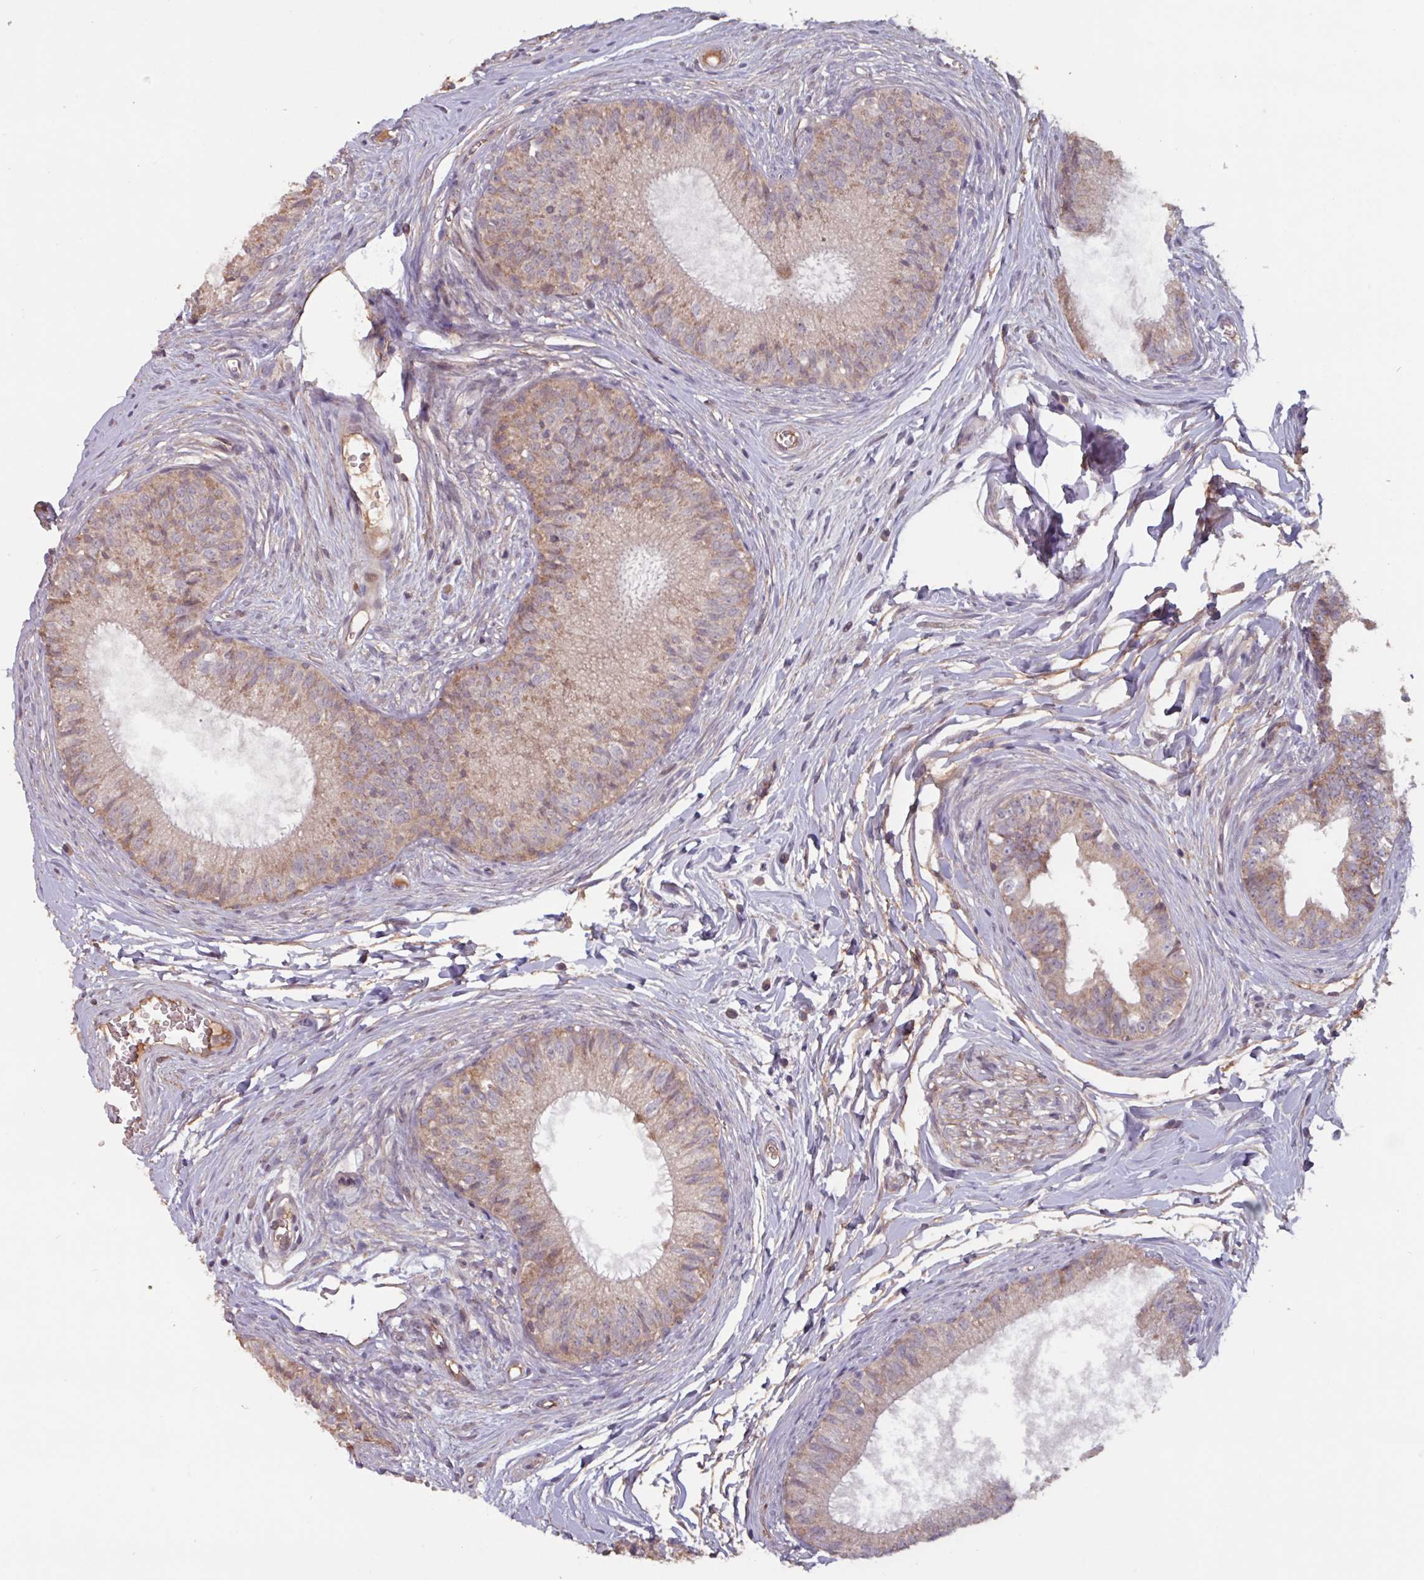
{"staining": {"intensity": "weak", "quantity": ">75%", "location": "cytoplasmic/membranous"}, "tissue": "epididymis", "cell_type": "Glandular cells", "image_type": "normal", "snomed": [{"axis": "morphology", "description": "Normal tissue, NOS"}, {"axis": "topography", "description": "Epididymis"}], "caption": "Weak cytoplasmic/membranous positivity is present in about >75% of glandular cells in unremarkable epididymis. (Stains: DAB in brown, nuclei in blue, Microscopy: brightfield microscopy at high magnification).", "gene": "TMEM88", "patient": {"sex": "male", "age": 25}}